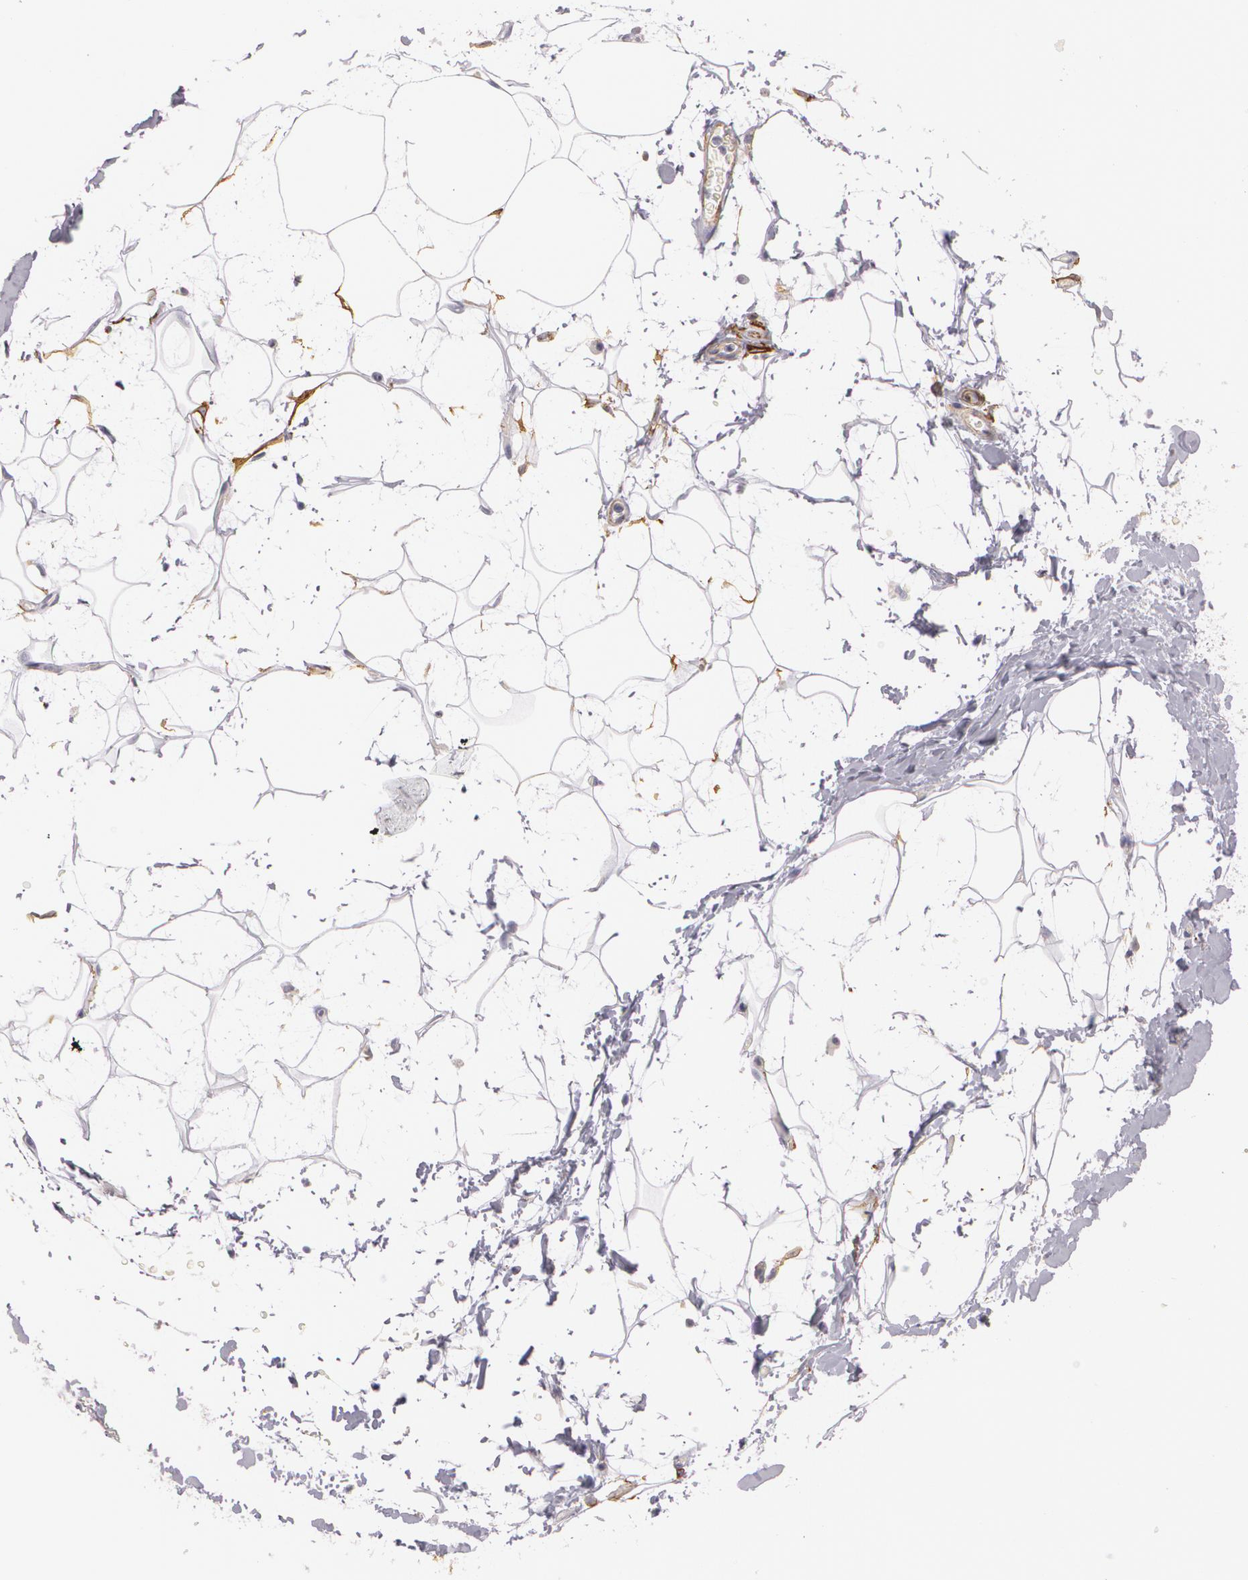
{"staining": {"intensity": "negative", "quantity": "none", "location": "none"}, "tissue": "adipose tissue", "cell_type": "Adipocytes", "image_type": "normal", "snomed": [{"axis": "morphology", "description": "Normal tissue, NOS"}, {"axis": "topography", "description": "Soft tissue"}], "caption": "DAB immunohistochemical staining of unremarkable adipose tissue reveals no significant staining in adipocytes. (Stains: DAB (3,3'-diaminobenzidine) IHC with hematoxylin counter stain, Microscopy: brightfield microscopy at high magnification).", "gene": "NGFR", "patient": {"sex": "male", "age": 72}}